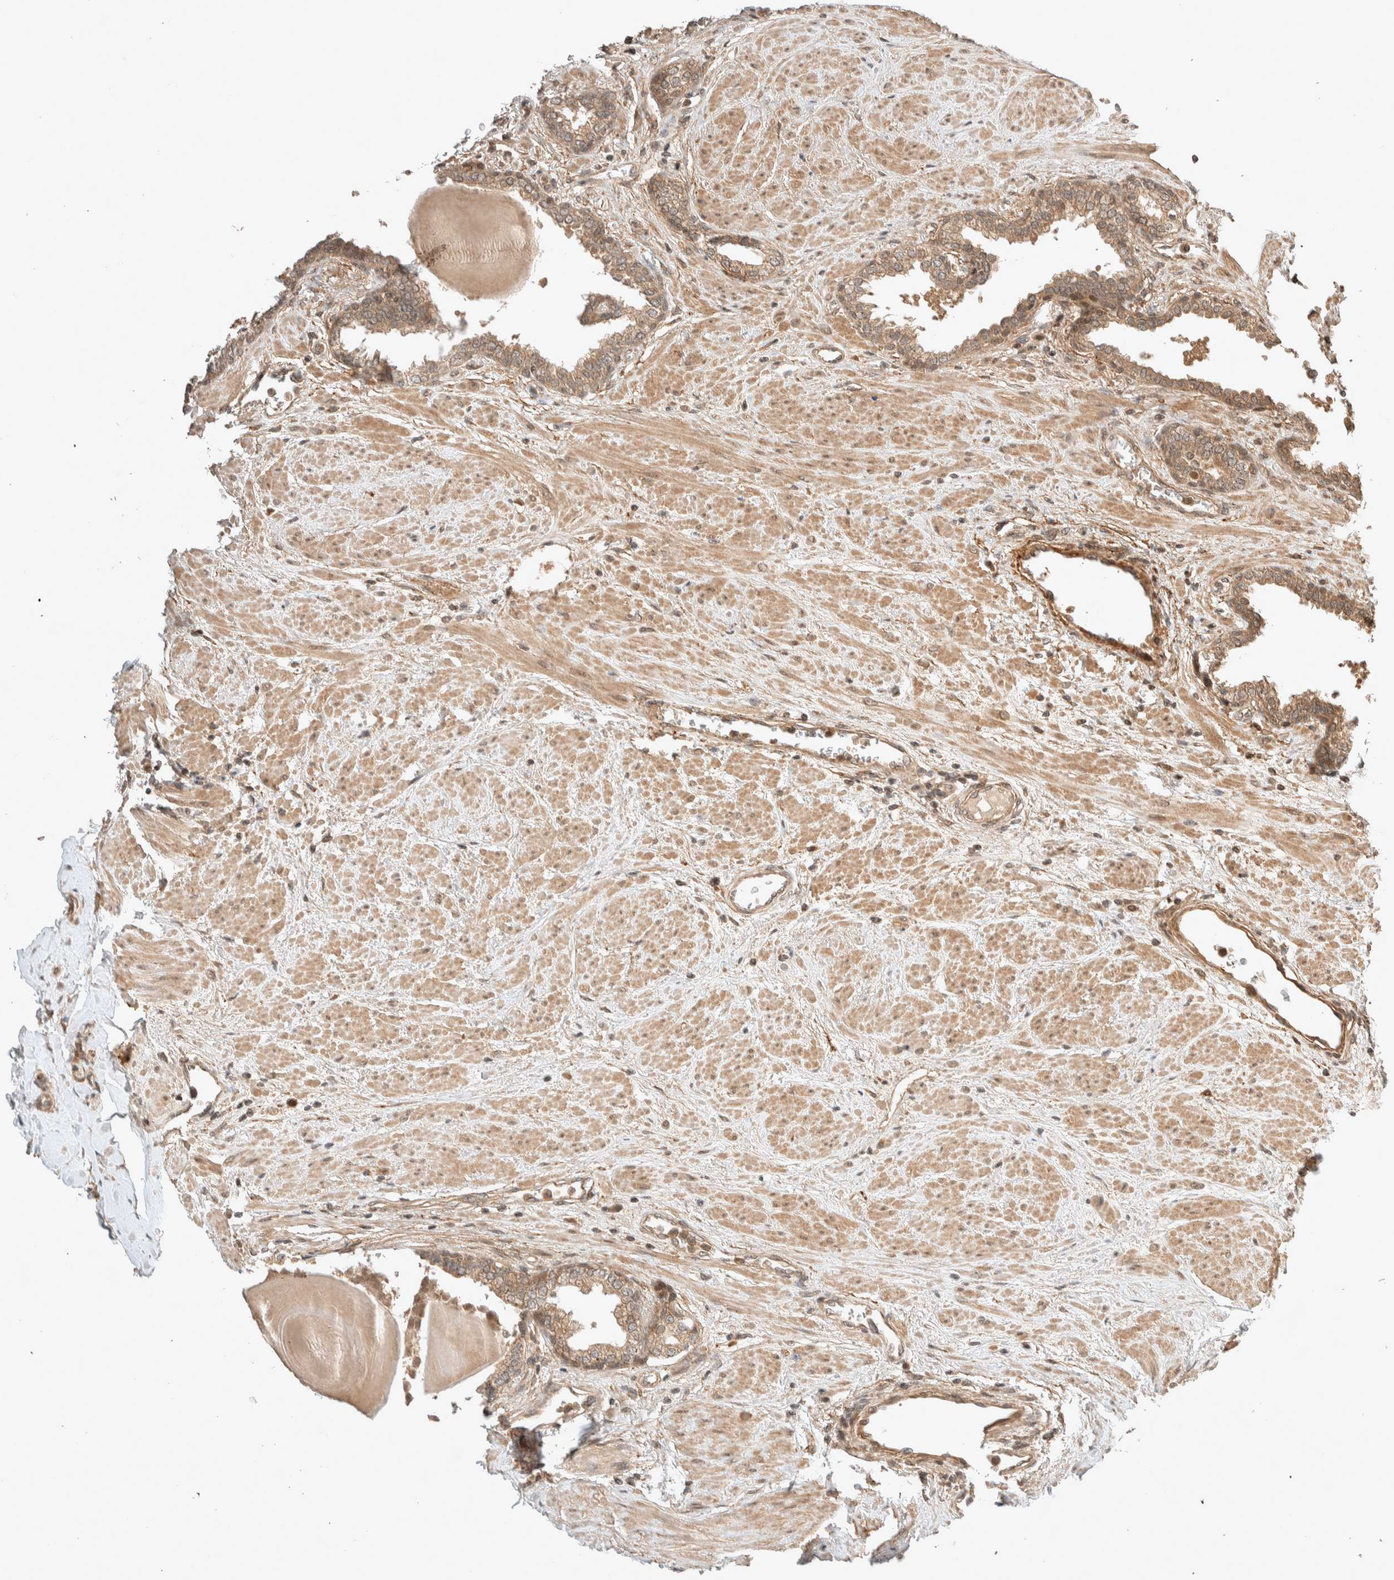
{"staining": {"intensity": "weak", "quantity": "25%-75%", "location": "cytoplasmic/membranous"}, "tissue": "prostate", "cell_type": "Glandular cells", "image_type": "normal", "snomed": [{"axis": "morphology", "description": "Normal tissue, NOS"}, {"axis": "topography", "description": "Prostate"}], "caption": "Immunohistochemical staining of unremarkable prostate reveals 25%-75% levels of weak cytoplasmic/membranous protein expression in approximately 25%-75% of glandular cells.", "gene": "THRA", "patient": {"sex": "male", "age": 51}}